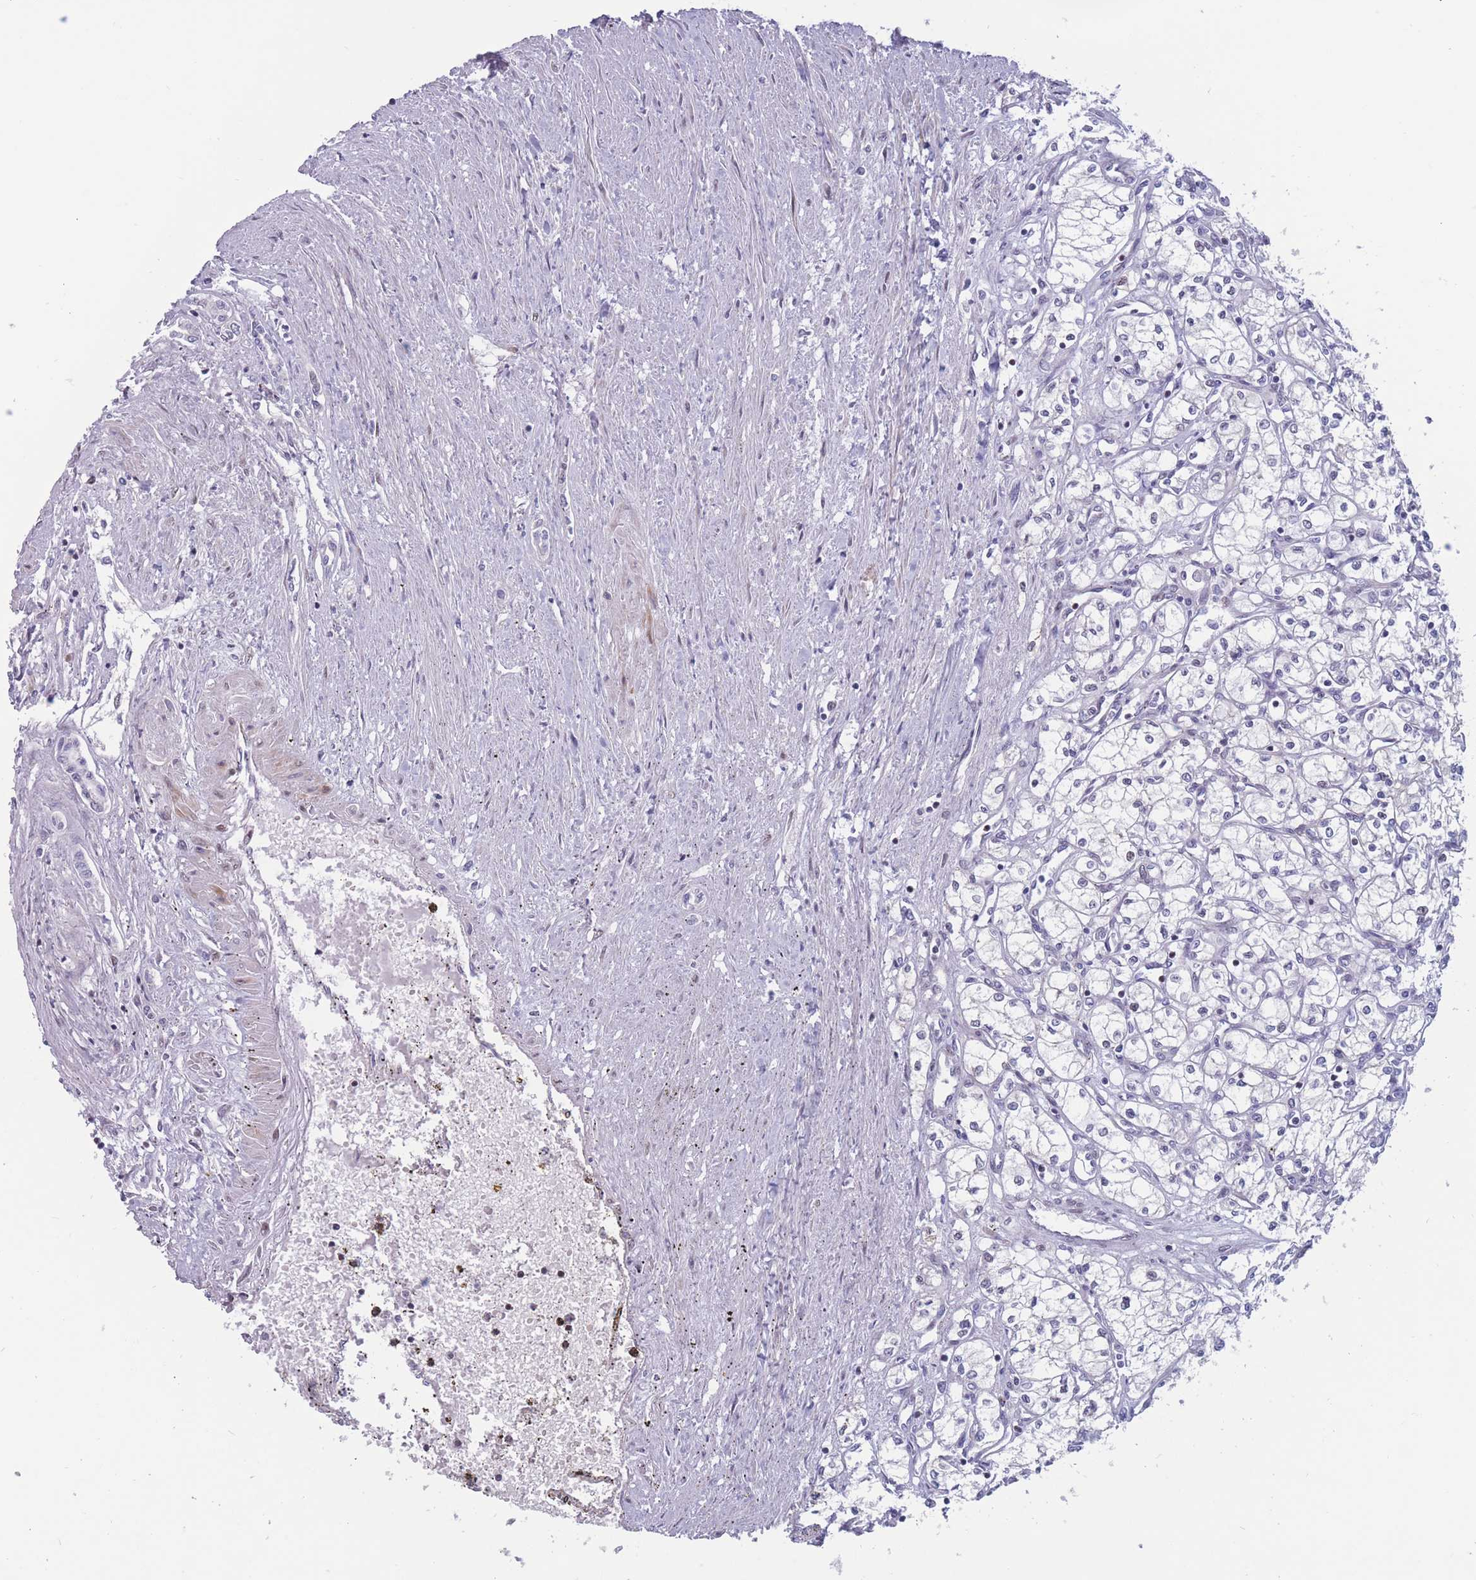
{"staining": {"intensity": "negative", "quantity": "none", "location": "none"}, "tissue": "renal cancer", "cell_type": "Tumor cells", "image_type": "cancer", "snomed": [{"axis": "morphology", "description": "Adenocarcinoma, NOS"}, {"axis": "topography", "description": "Kidney"}], "caption": "DAB immunohistochemical staining of human adenocarcinoma (renal) reveals no significant expression in tumor cells.", "gene": "BCL9L", "patient": {"sex": "male", "age": 59}}